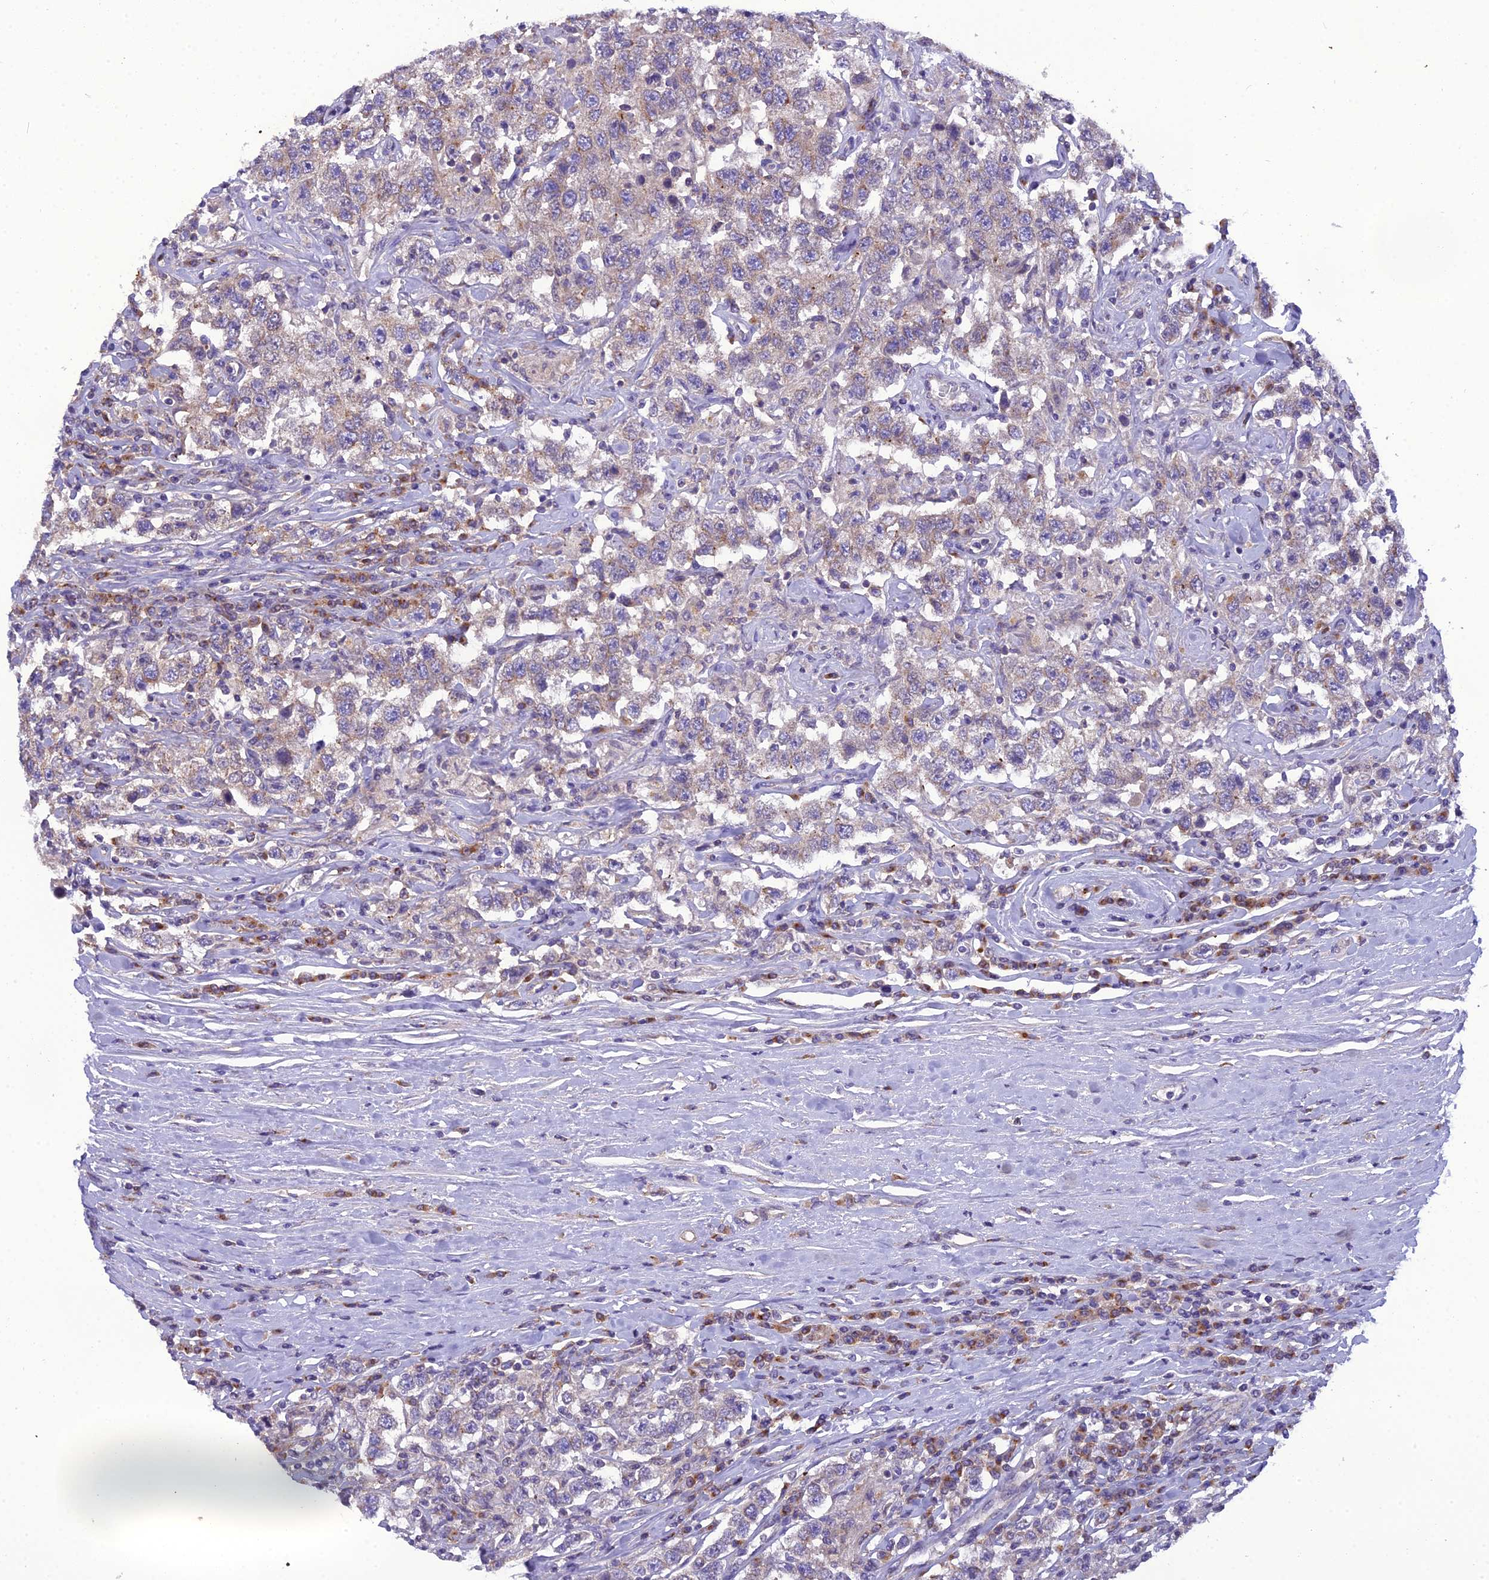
{"staining": {"intensity": "weak", "quantity": "<25%", "location": "cytoplasmic/membranous"}, "tissue": "testis cancer", "cell_type": "Tumor cells", "image_type": "cancer", "snomed": [{"axis": "morphology", "description": "Seminoma, NOS"}, {"axis": "topography", "description": "Testis"}], "caption": "An immunohistochemistry micrograph of testis cancer (seminoma) is shown. There is no staining in tumor cells of testis cancer (seminoma).", "gene": "GOLPH3", "patient": {"sex": "male", "age": 41}}